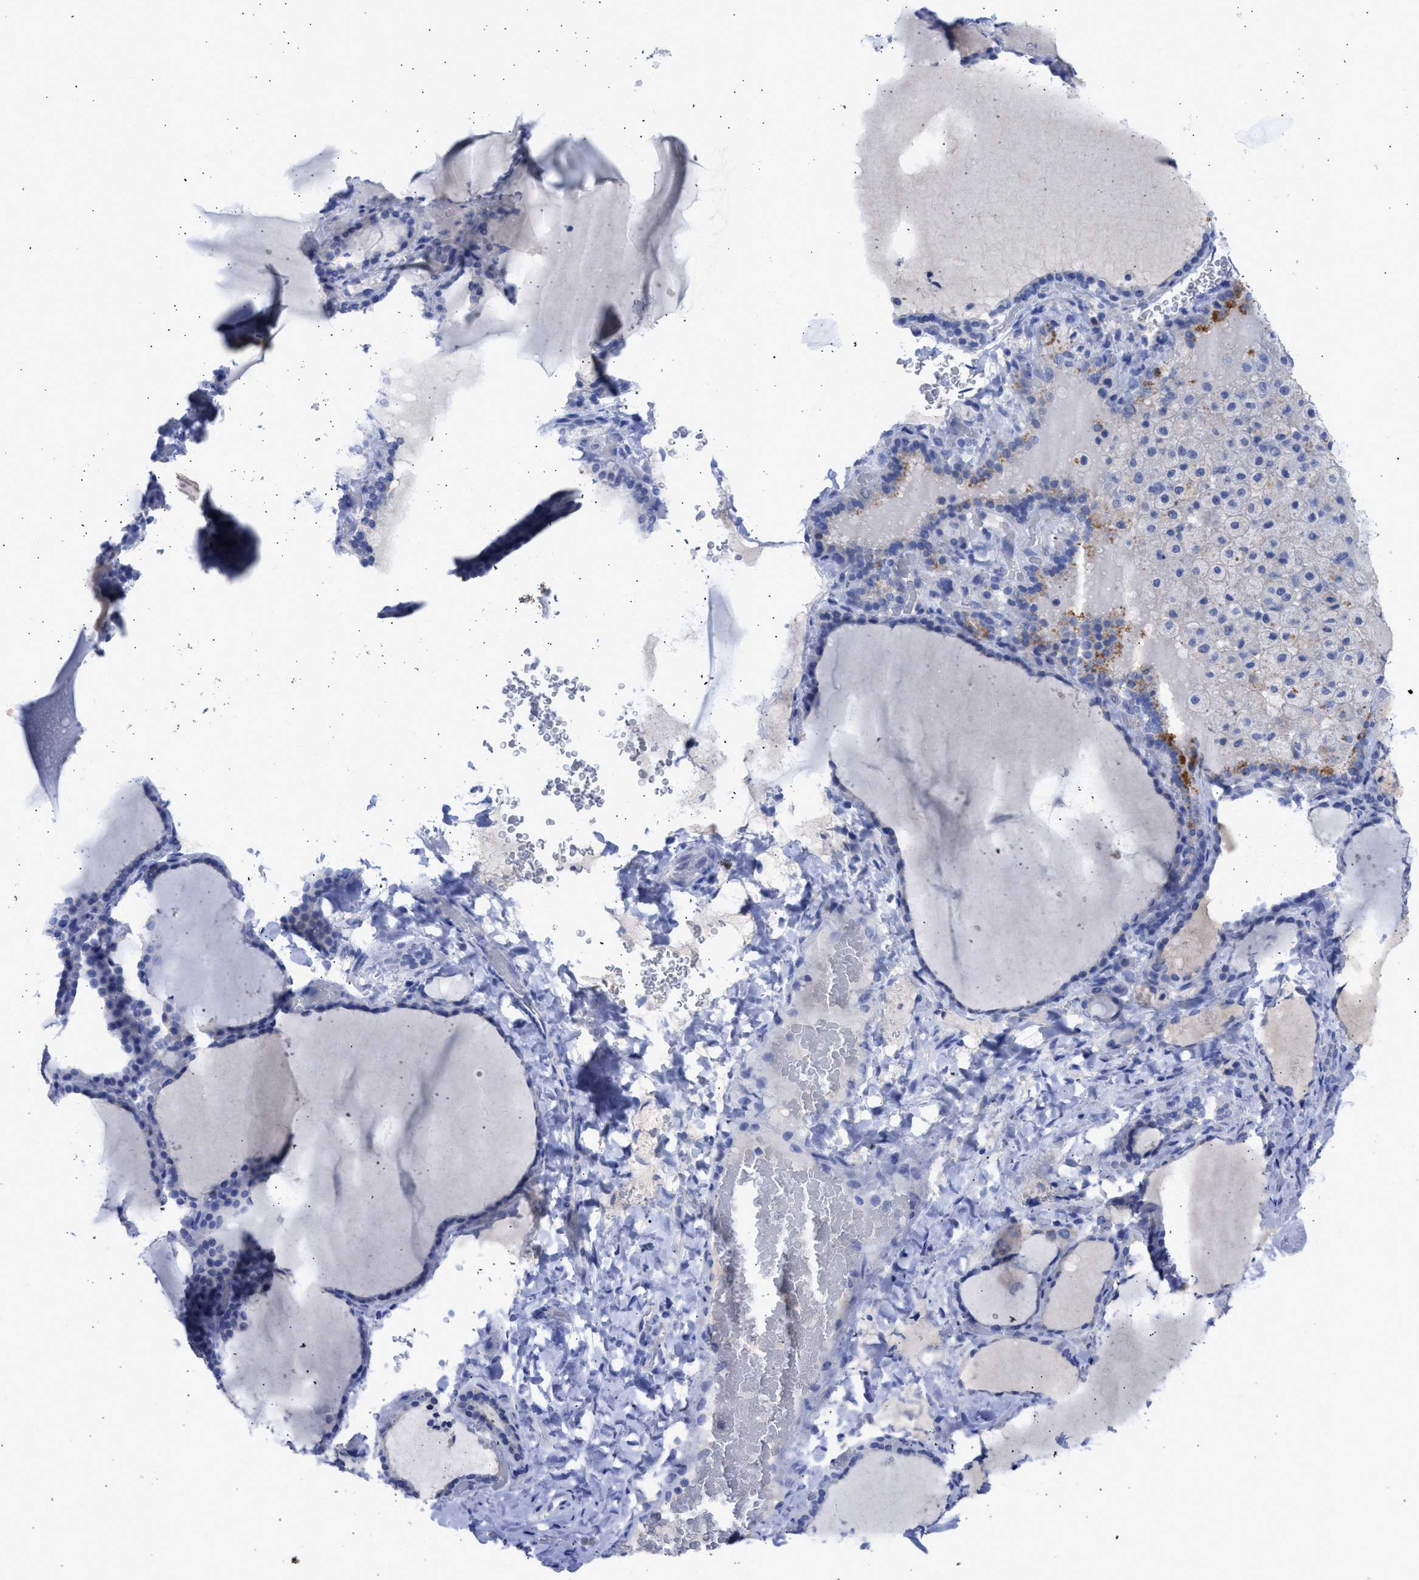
{"staining": {"intensity": "negative", "quantity": "none", "location": "none"}, "tissue": "thyroid gland", "cell_type": "Glandular cells", "image_type": "normal", "snomed": [{"axis": "morphology", "description": "Normal tissue, NOS"}, {"axis": "topography", "description": "Thyroid gland"}], "caption": "IHC histopathology image of unremarkable thyroid gland: thyroid gland stained with DAB (3,3'-diaminobenzidine) shows no significant protein staining in glandular cells.", "gene": "RSPH1", "patient": {"sex": "female", "age": 28}}